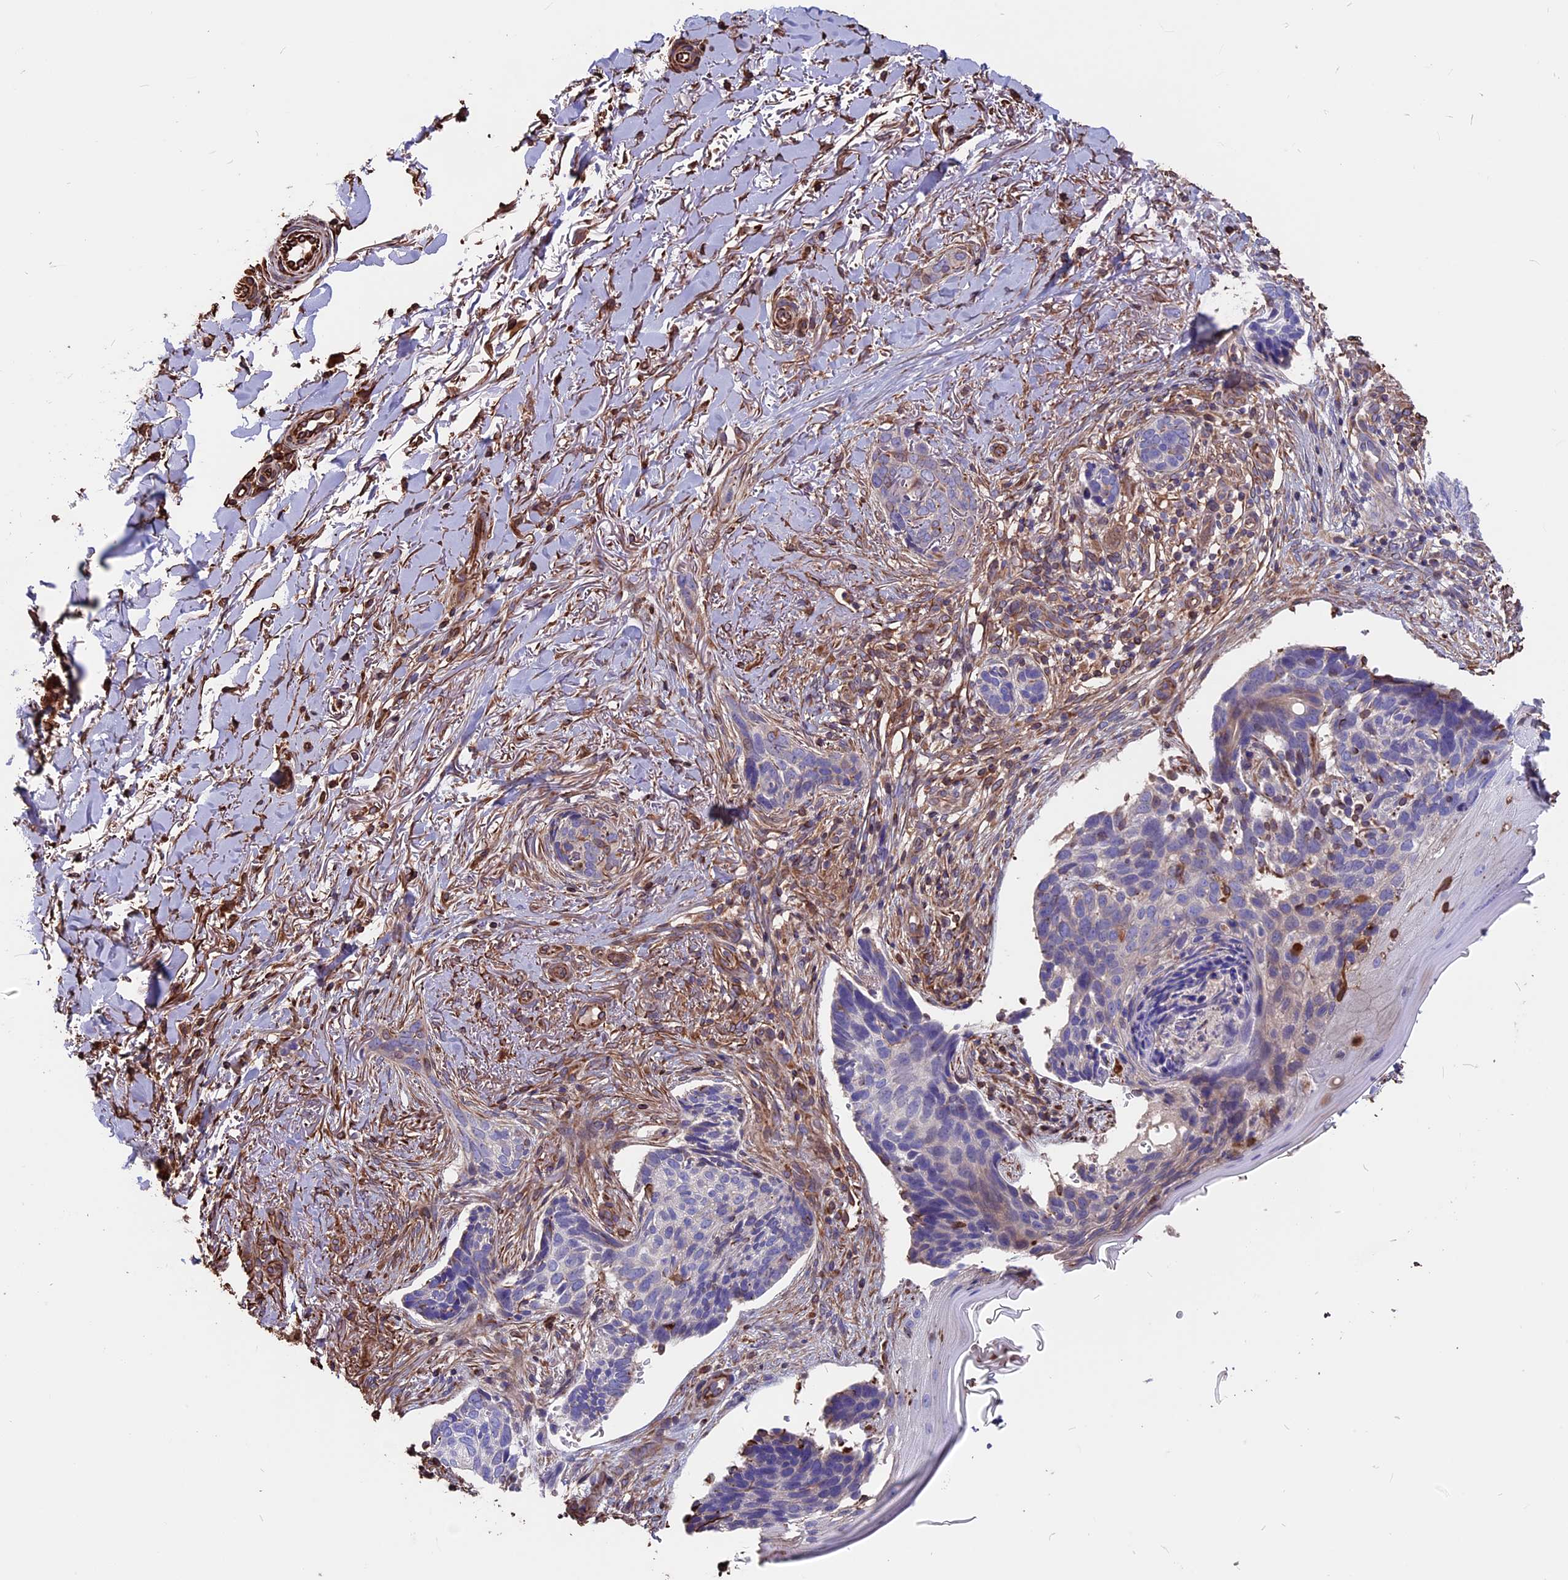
{"staining": {"intensity": "negative", "quantity": "none", "location": "none"}, "tissue": "skin cancer", "cell_type": "Tumor cells", "image_type": "cancer", "snomed": [{"axis": "morphology", "description": "Normal tissue, NOS"}, {"axis": "morphology", "description": "Basal cell carcinoma"}, {"axis": "topography", "description": "Skin"}], "caption": "Skin cancer (basal cell carcinoma) was stained to show a protein in brown. There is no significant positivity in tumor cells. (DAB immunohistochemistry (IHC) with hematoxylin counter stain).", "gene": "SEH1L", "patient": {"sex": "female", "age": 67}}